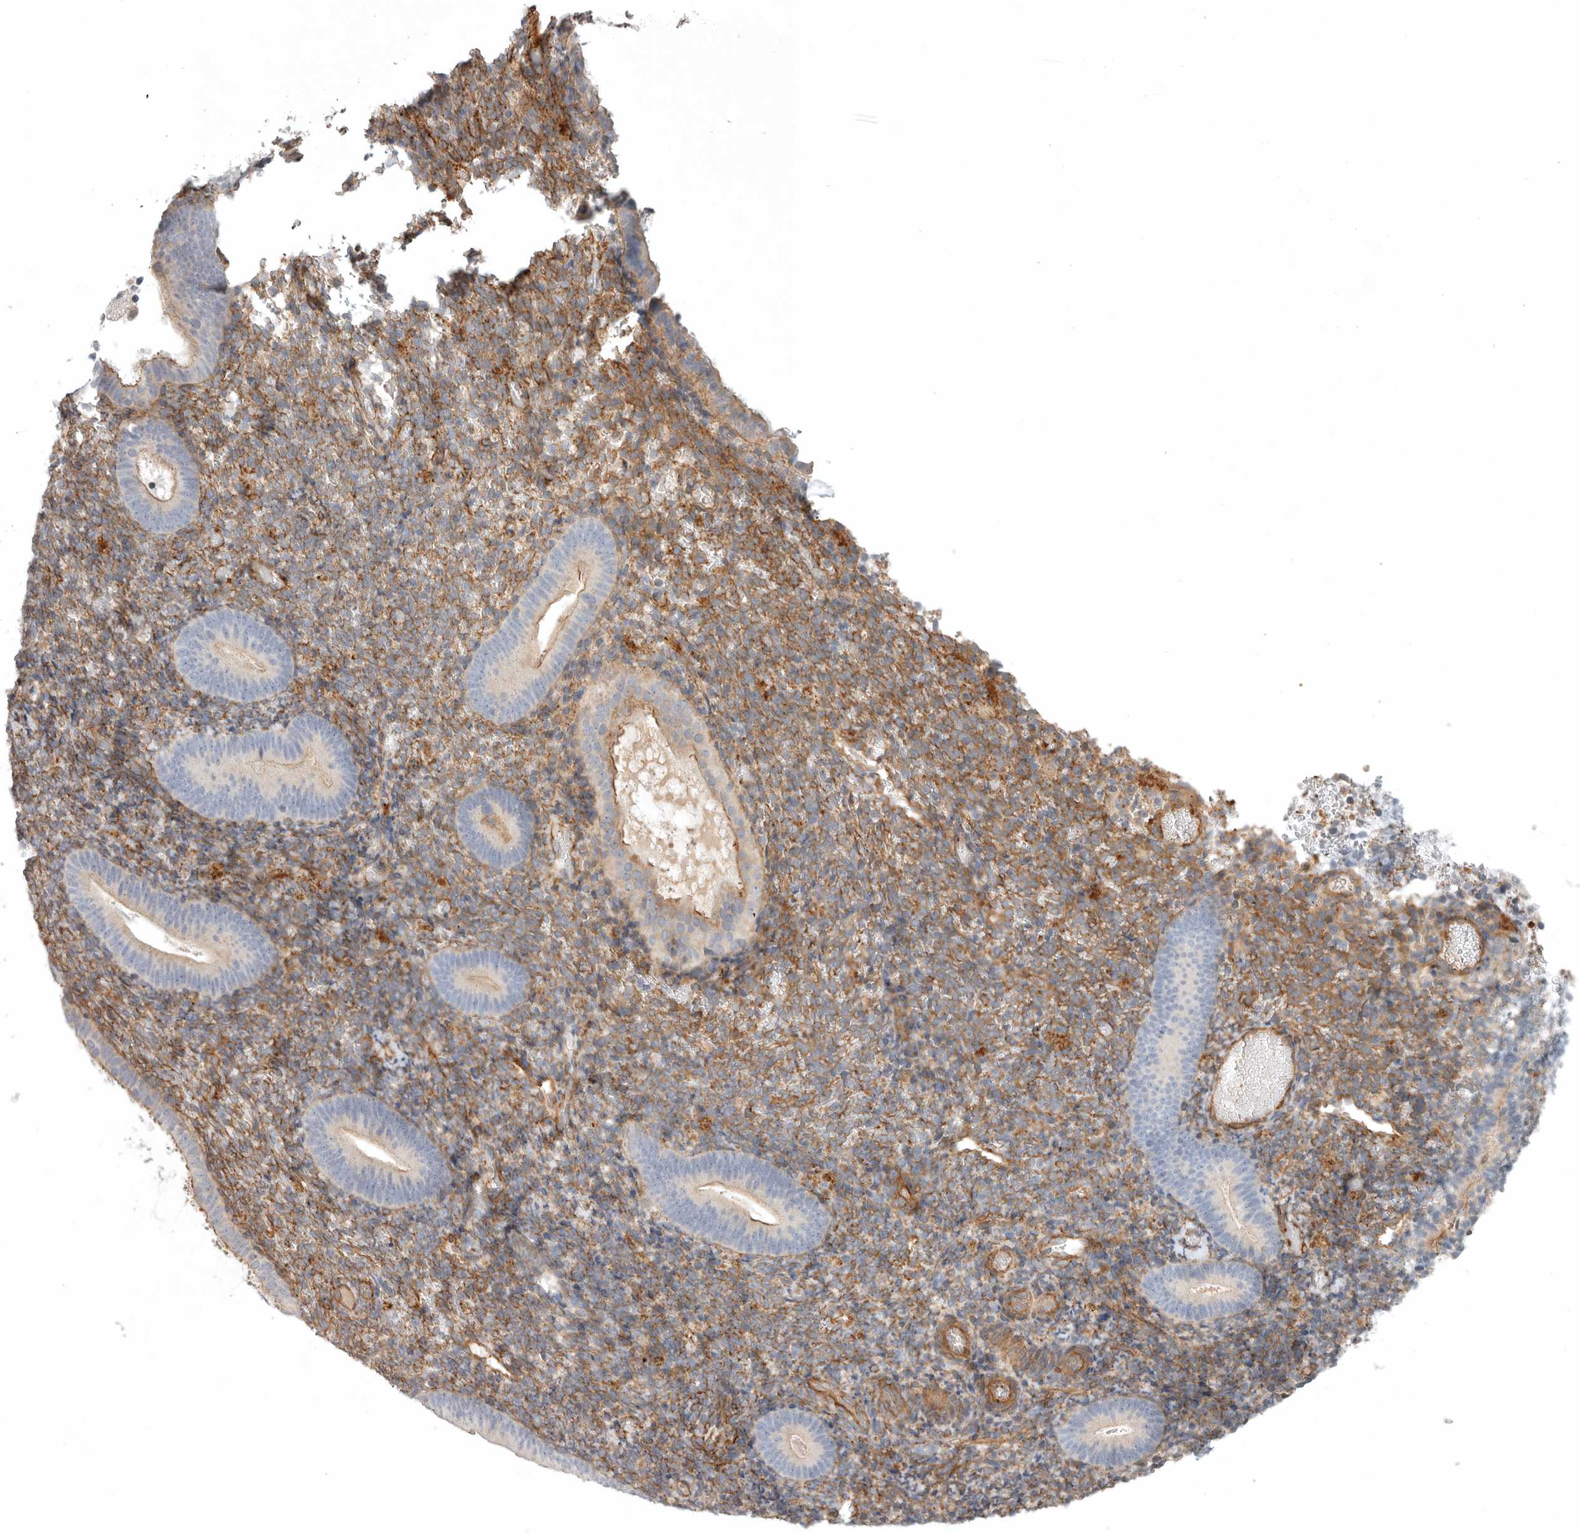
{"staining": {"intensity": "moderate", "quantity": "25%-75%", "location": "cytoplasmic/membranous"}, "tissue": "endometrium", "cell_type": "Cells in endometrial stroma", "image_type": "normal", "snomed": [{"axis": "morphology", "description": "Normal tissue, NOS"}, {"axis": "topography", "description": "Endometrium"}], "caption": "IHC of normal endometrium shows medium levels of moderate cytoplasmic/membranous expression in approximately 25%-75% of cells in endometrial stroma.", "gene": "LONRF1", "patient": {"sex": "female", "age": 51}}